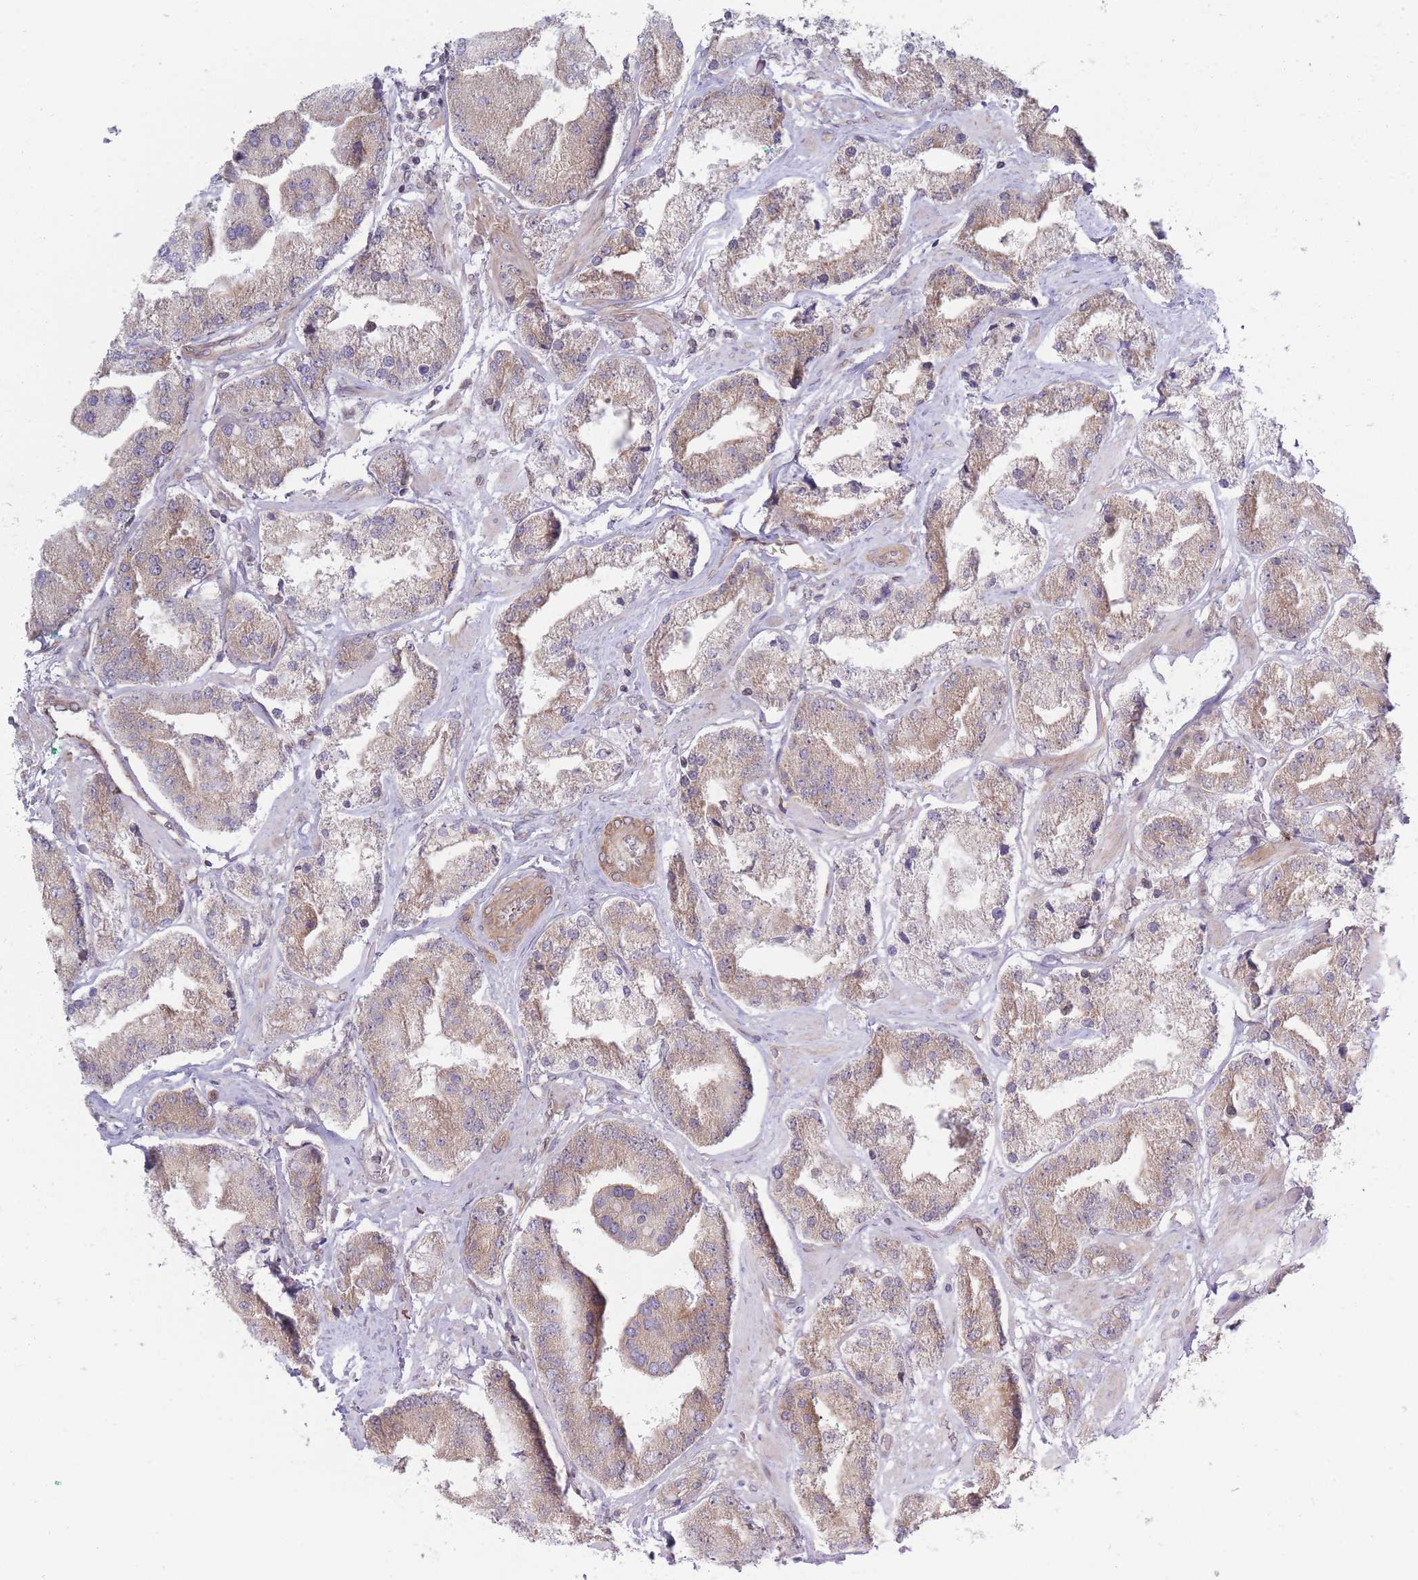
{"staining": {"intensity": "moderate", "quantity": ">75%", "location": "cytoplasmic/membranous"}, "tissue": "prostate cancer", "cell_type": "Tumor cells", "image_type": "cancer", "snomed": [{"axis": "morphology", "description": "Adenocarcinoma, High grade"}, {"axis": "topography", "description": "Prostate"}], "caption": "This is a photomicrograph of IHC staining of high-grade adenocarcinoma (prostate), which shows moderate expression in the cytoplasmic/membranous of tumor cells.", "gene": "VRK2", "patient": {"sex": "male", "age": 63}}